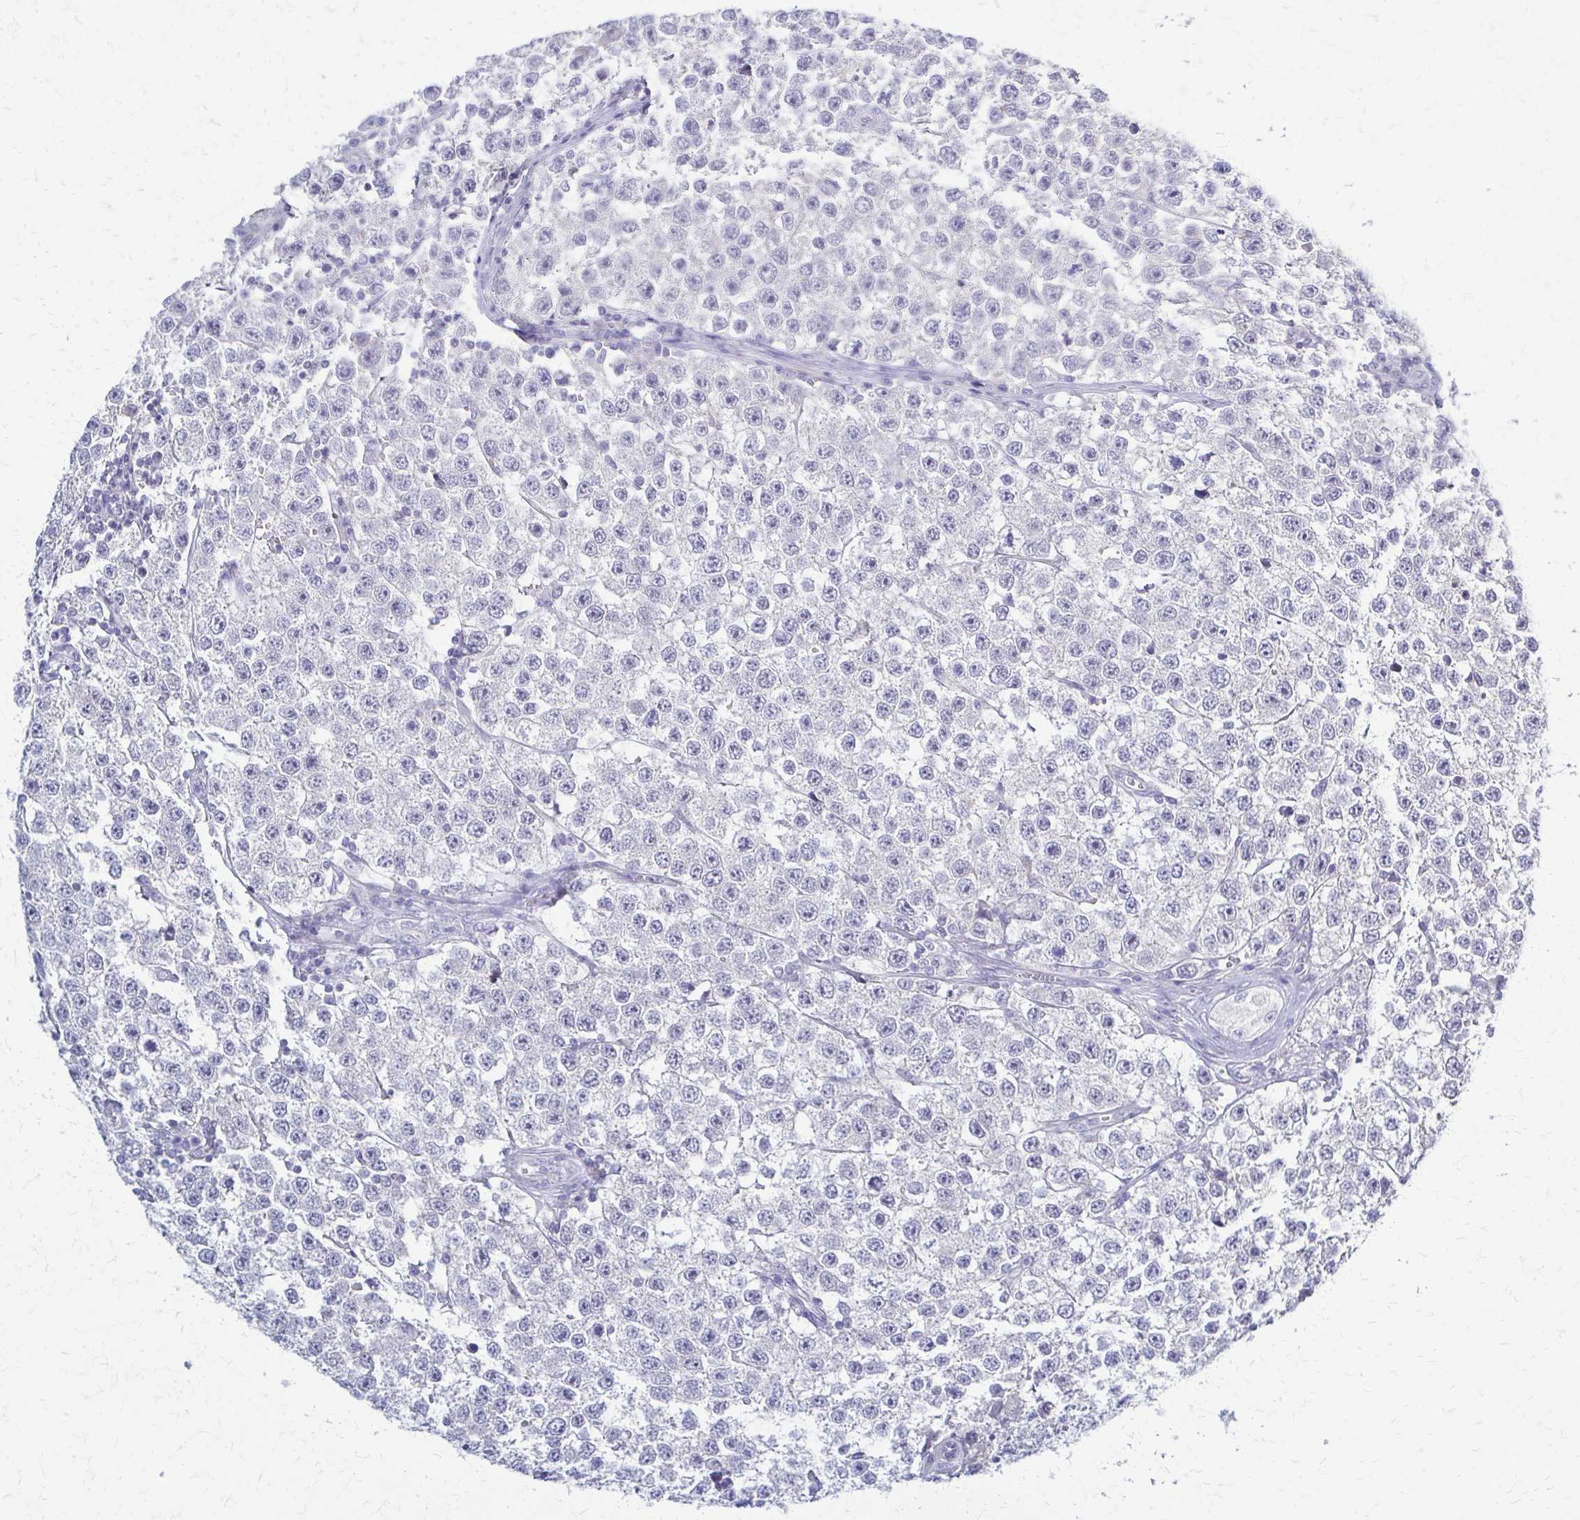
{"staining": {"intensity": "negative", "quantity": "none", "location": "none"}, "tissue": "testis cancer", "cell_type": "Tumor cells", "image_type": "cancer", "snomed": [{"axis": "morphology", "description": "Seminoma, NOS"}, {"axis": "topography", "description": "Testis"}], "caption": "This is an immunohistochemistry histopathology image of testis seminoma. There is no expression in tumor cells.", "gene": "RHOBTB2", "patient": {"sex": "male", "age": 34}}